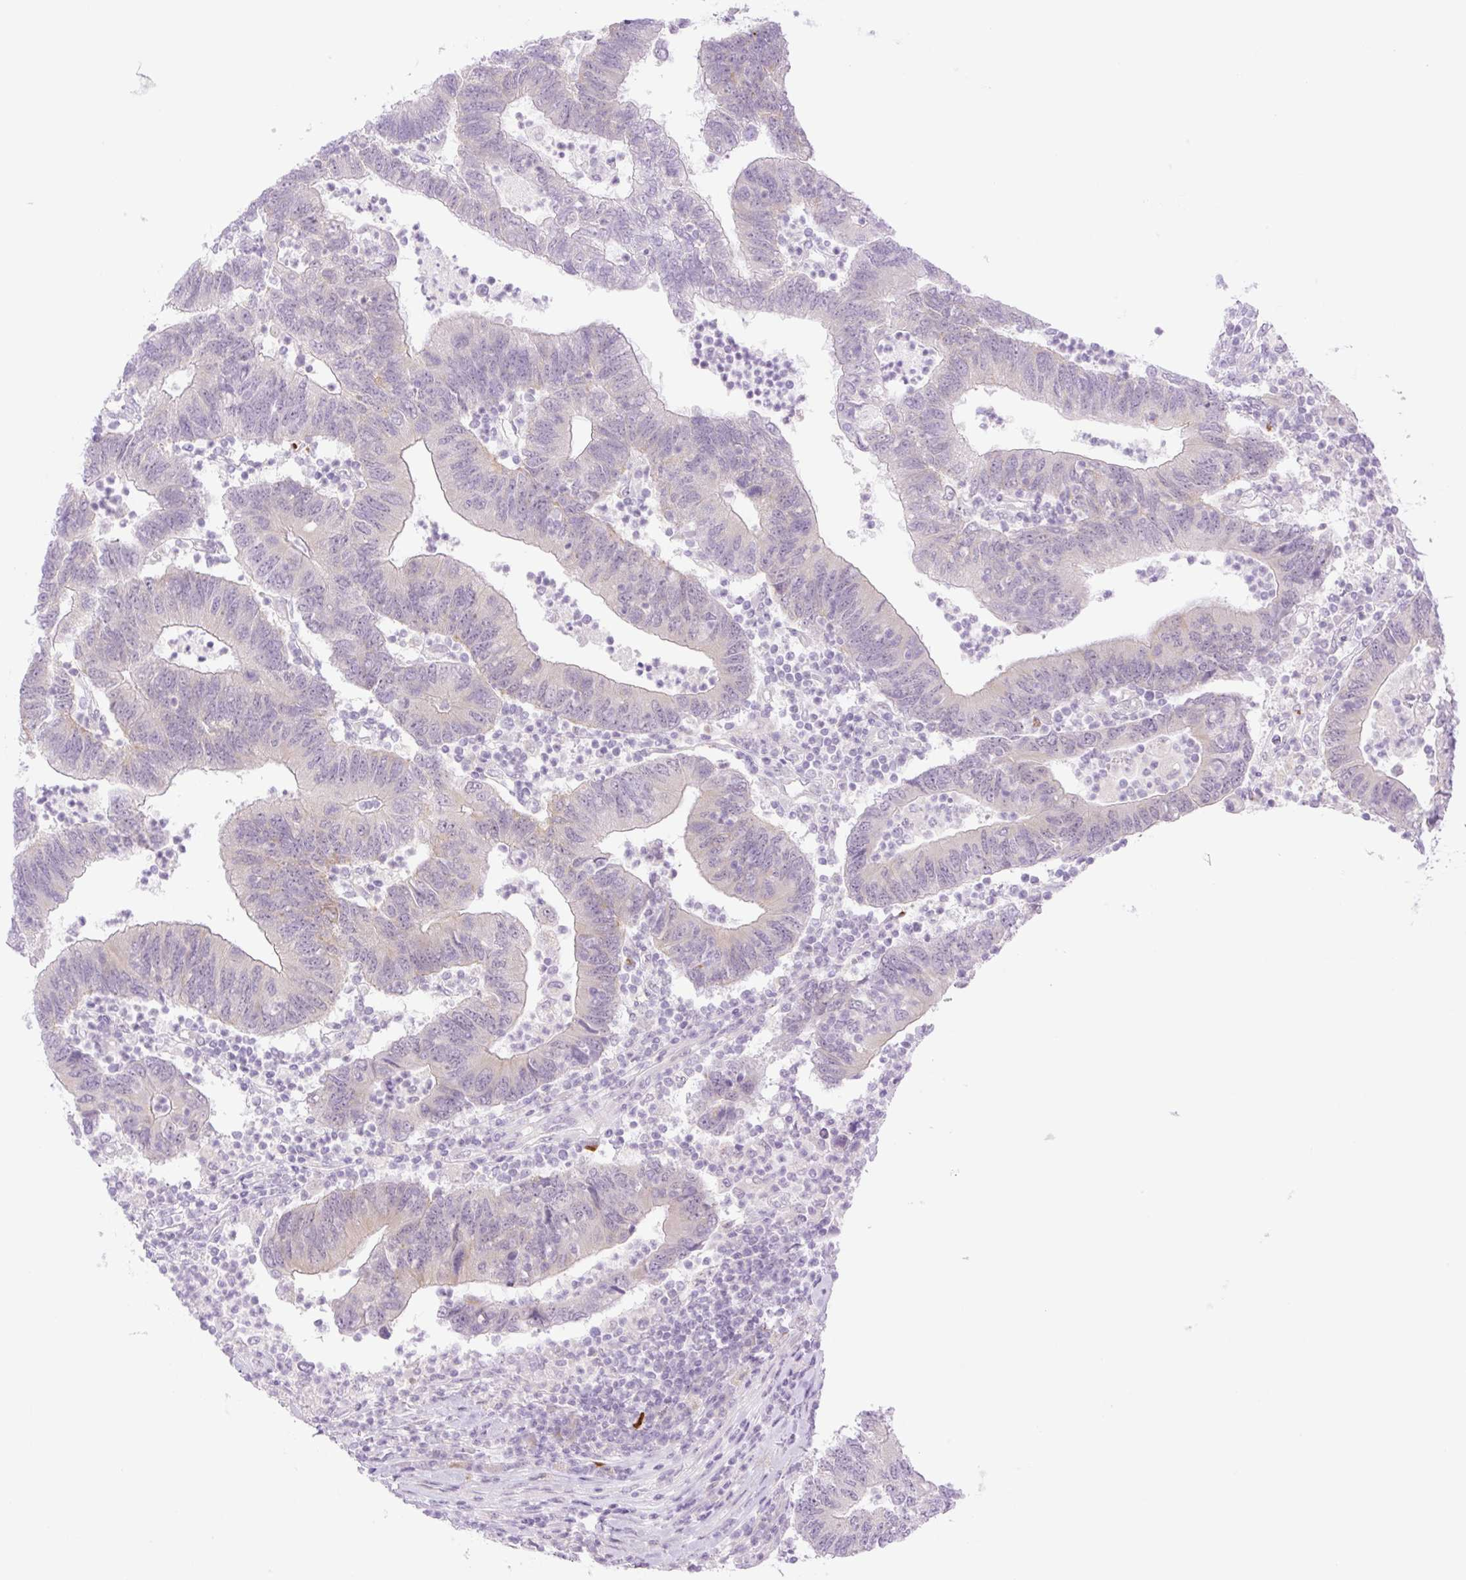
{"staining": {"intensity": "weak", "quantity": "<25%", "location": "cytoplasmic/membranous"}, "tissue": "colorectal cancer", "cell_type": "Tumor cells", "image_type": "cancer", "snomed": [{"axis": "morphology", "description": "Adenocarcinoma, NOS"}, {"axis": "topography", "description": "Colon"}], "caption": "Immunohistochemical staining of human colorectal cancer (adenocarcinoma) reveals no significant staining in tumor cells.", "gene": "SPRYD4", "patient": {"sex": "female", "age": 48}}